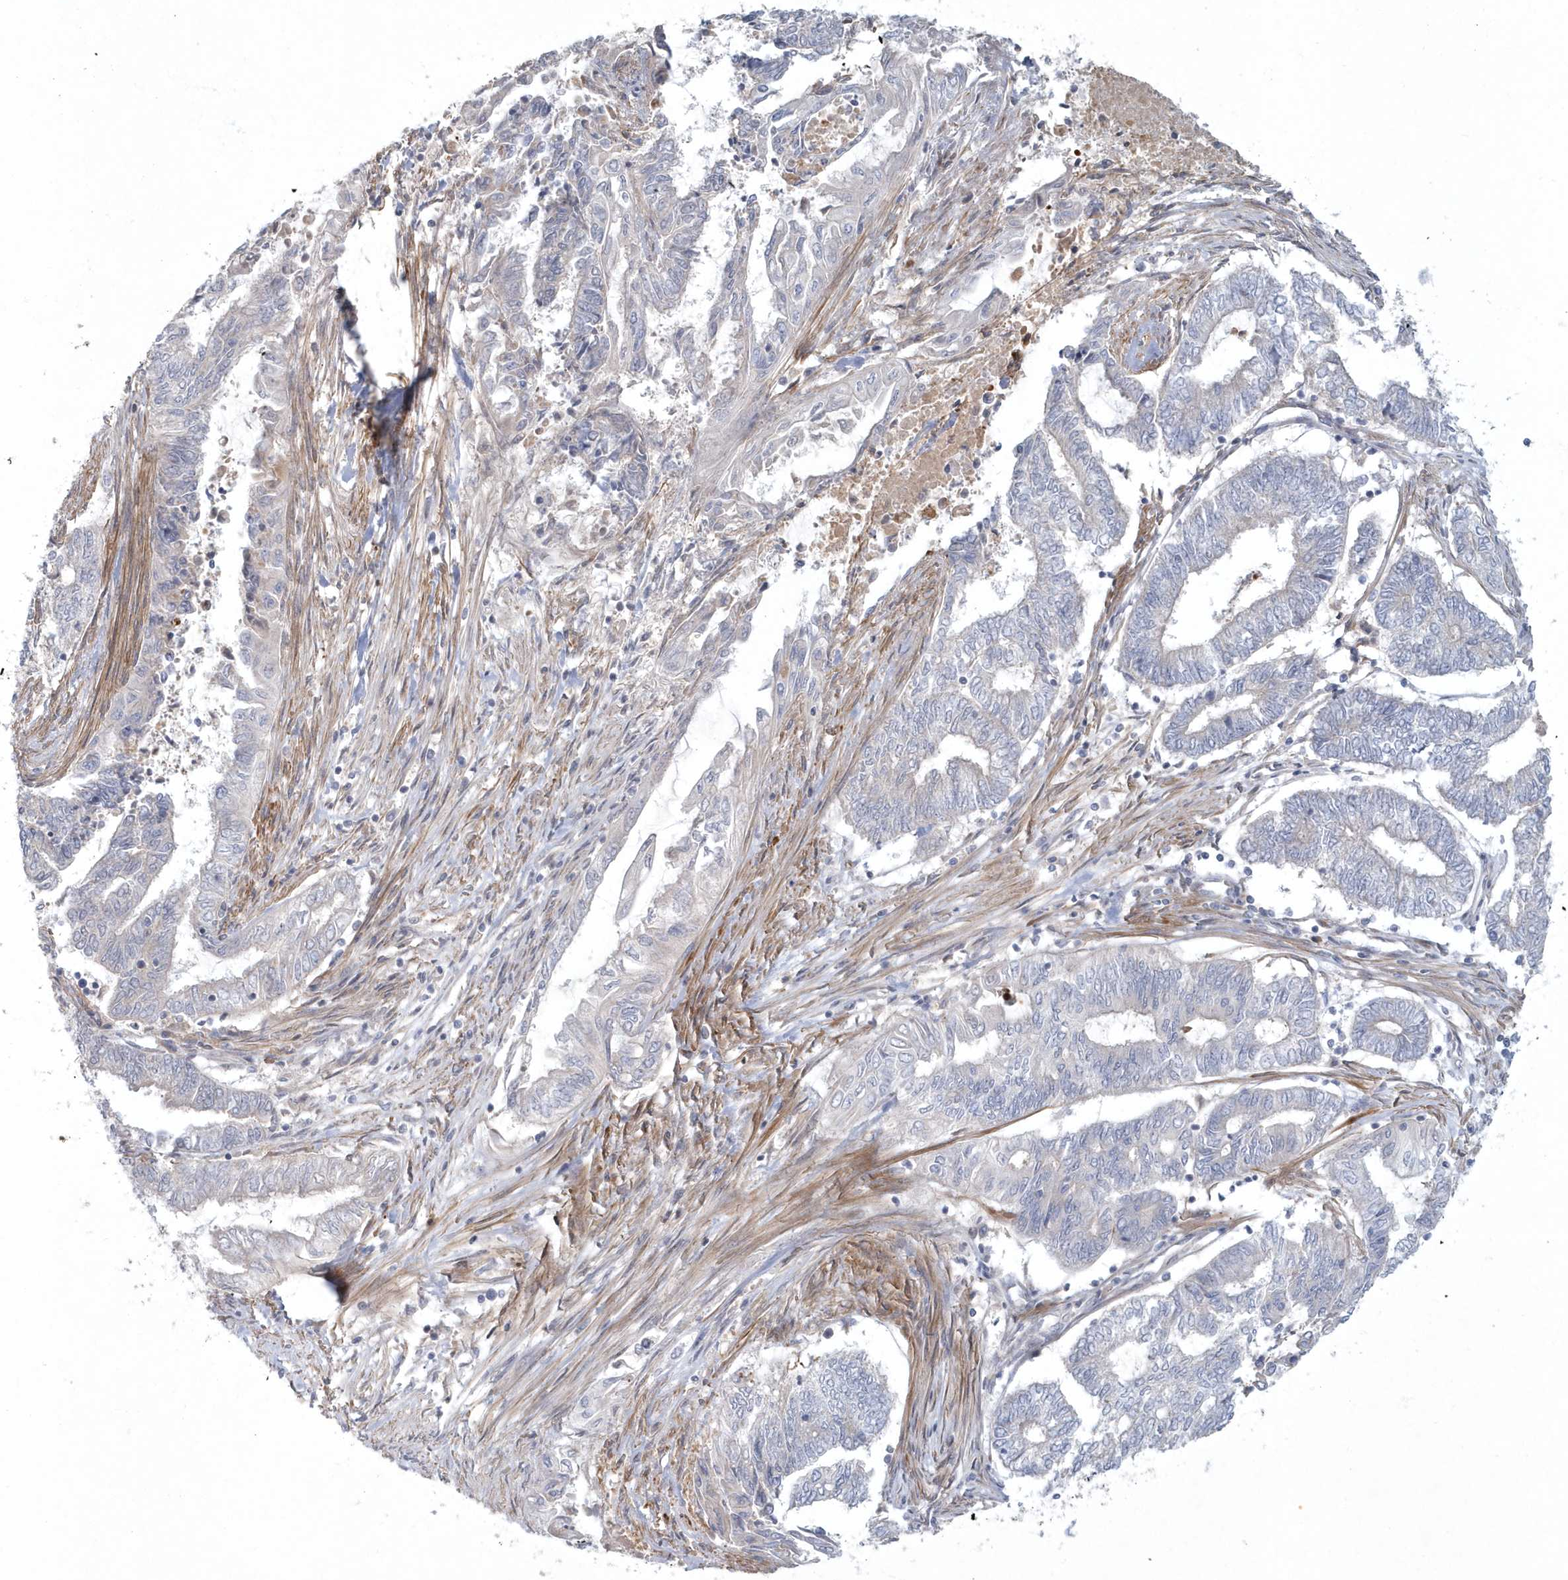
{"staining": {"intensity": "negative", "quantity": "none", "location": "none"}, "tissue": "endometrial cancer", "cell_type": "Tumor cells", "image_type": "cancer", "snomed": [{"axis": "morphology", "description": "Adenocarcinoma, NOS"}, {"axis": "topography", "description": "Uterus"}, {"axis": "topography", "description": "Endometrium"}], "caption": "Protein analysis of endometrial cancer (adenocarcinoma) exhibits no significant staining in tumor cells.", "gene": "ARHGEF38", "patient": {"sex": "female", "age": 70}}